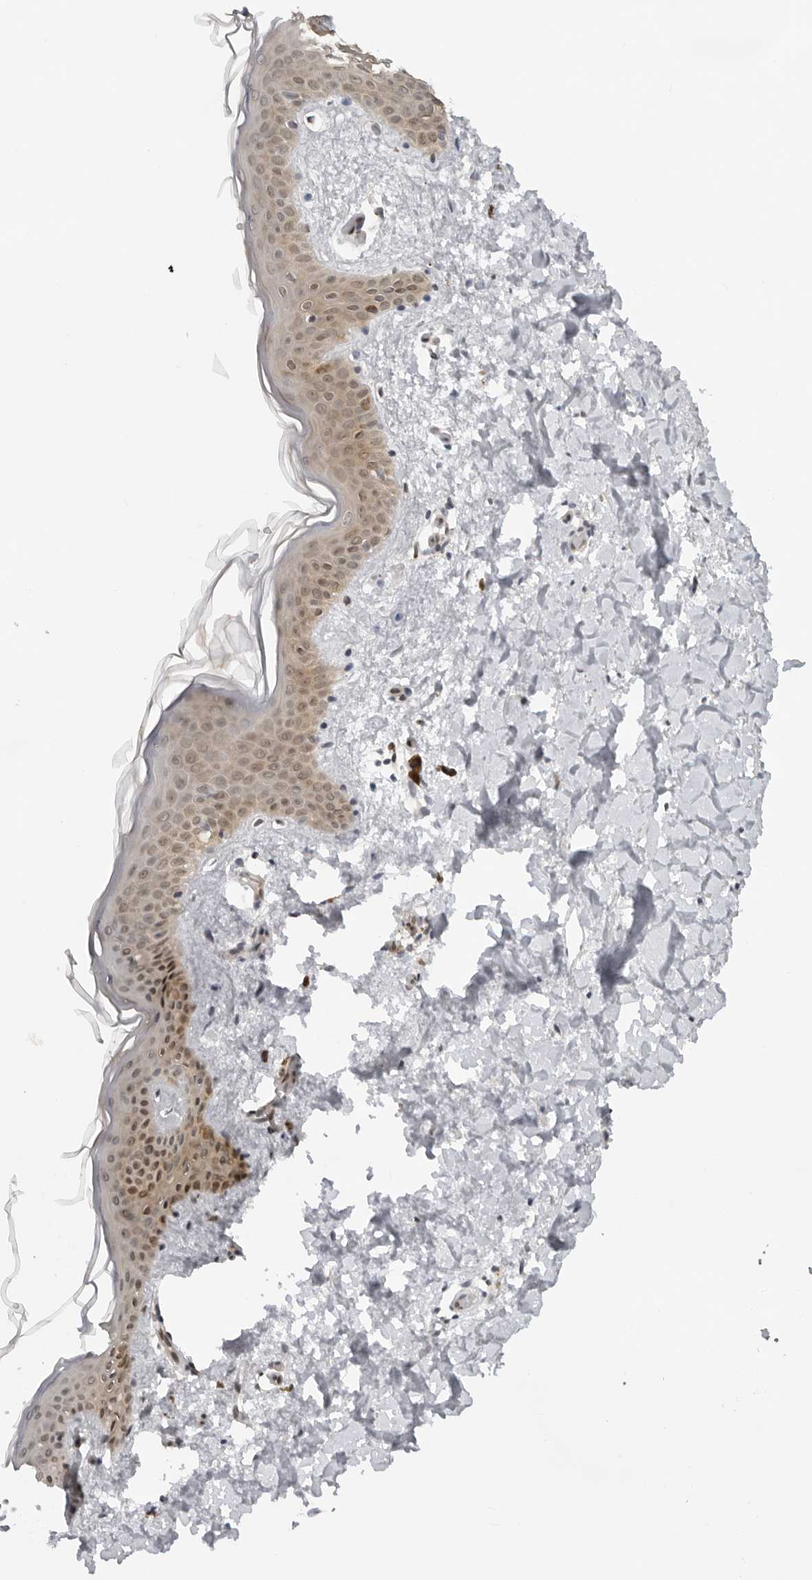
{"staining": {"intensity": "weak", "quantity": ">75%", "location": "cytoplasmic/membranous"}, "tissue": "skin", "cell_type": "Fibroblasts", "image_type": "normal", "snomed": [{"axis": "morphology", "description": "Normal tissue, NOS"}, {"axis": "topography", "description": "Skin"}], "caption": "Immunohistochemistry image of normal skin: skin stained using IHC demonstrates low levels of weak protein expression localized specifically in the cytoplasmic/membranous of fibroblasts, appearing as a cytoplasmic/membranous brown color.", "gene": "CASP7", "patient": {"sex": "female", "age": 46}}